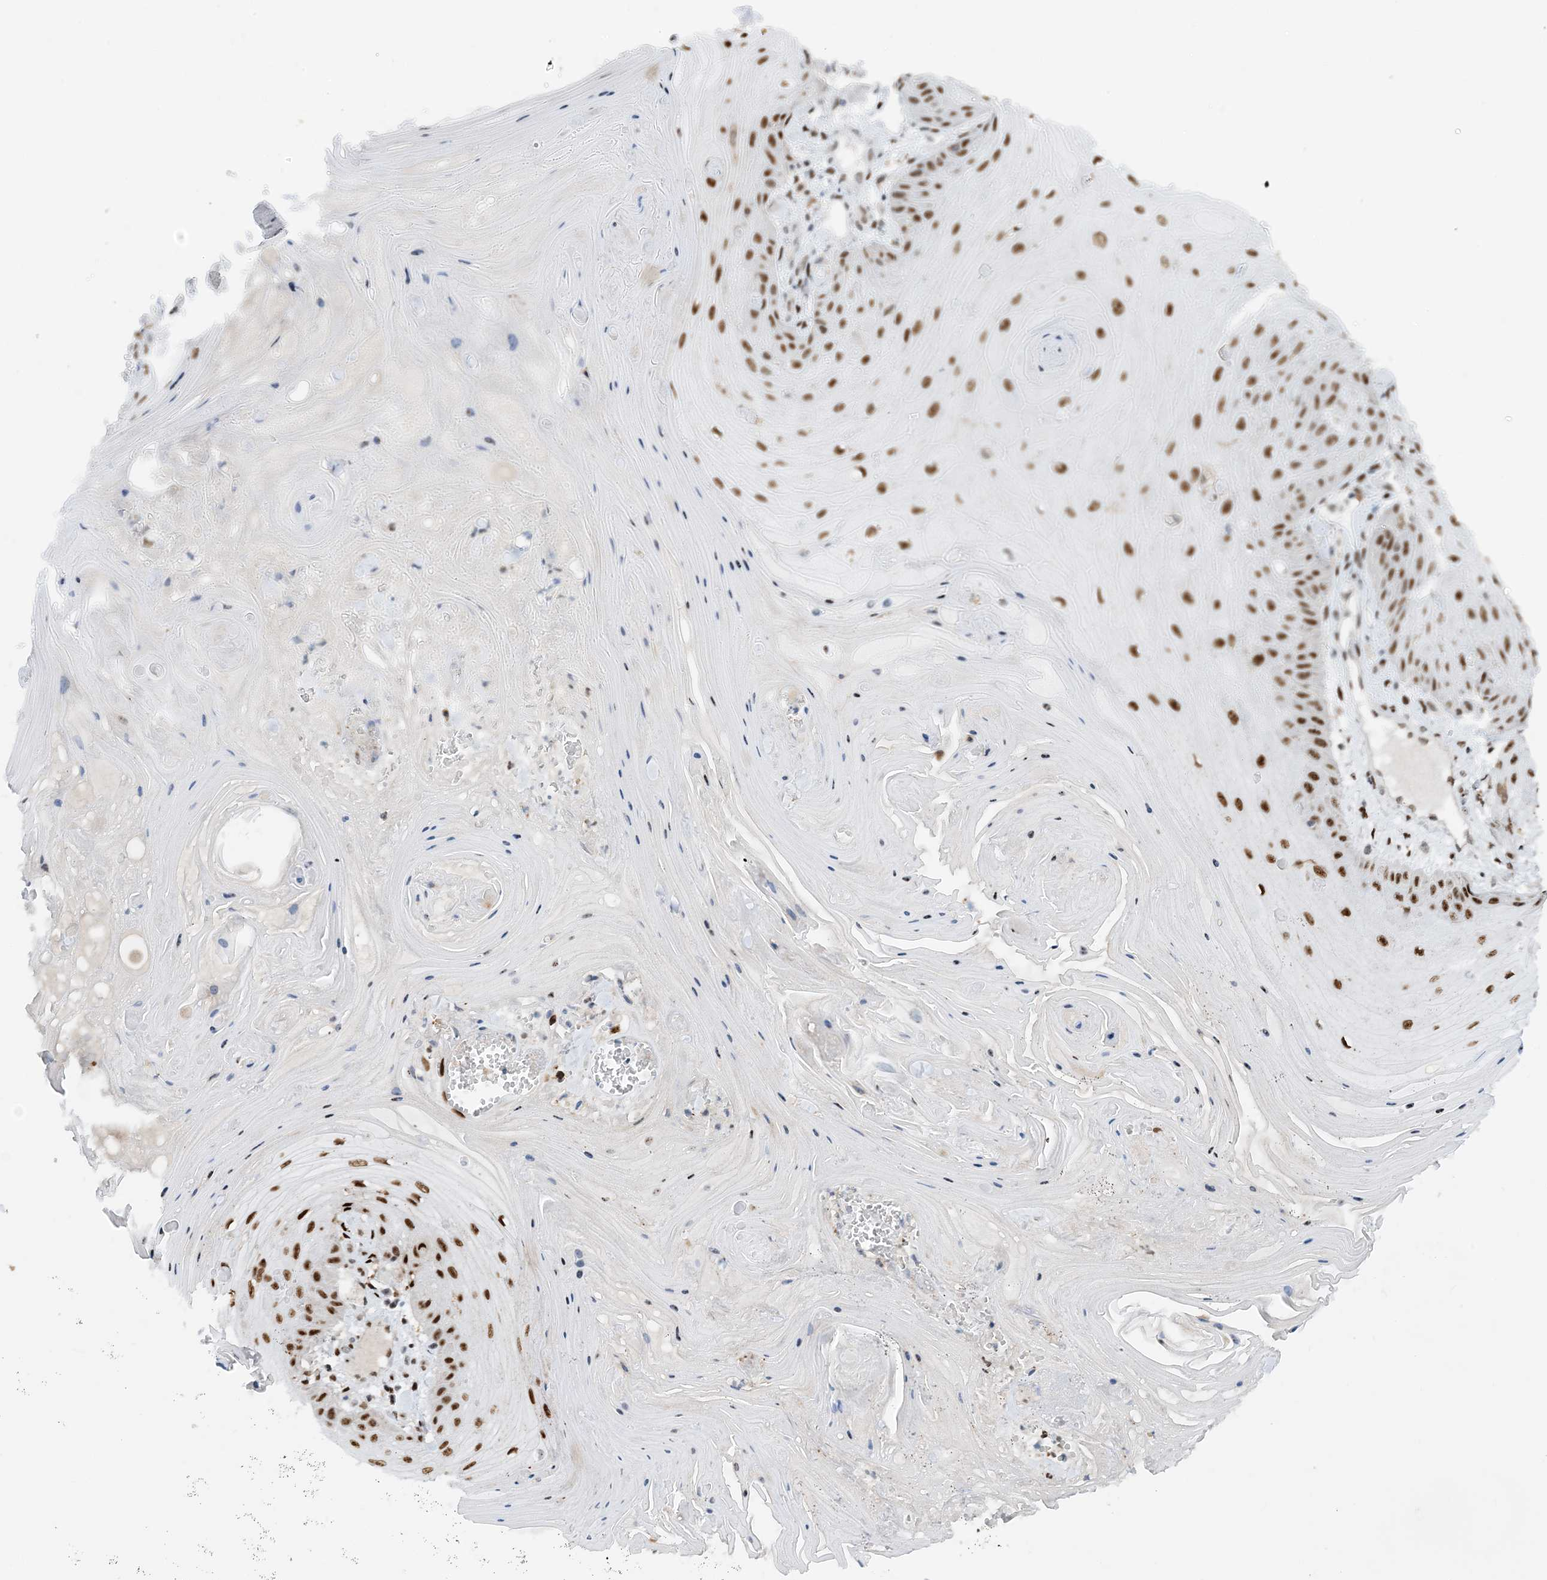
{"staining": {"intensity": "moderate", "quantity": ">75%", "location": "nuclear"}, "tissue": "skin cancer", "cell_type": "Tumor cells", "image_type": "cancer", "snomed": [{"axis": "morphology", "description": "Squamous cell carcinoma, NOS"}, {"axis": "topography", "description": "Skin"}], "caption": "Human skin cancer stained for a protein (brown) reveals moderate nuclear positive staining in about >75% of tumor cells.", "gene": "HEMK1", "patient": {"sex": "male", "age": 74}}